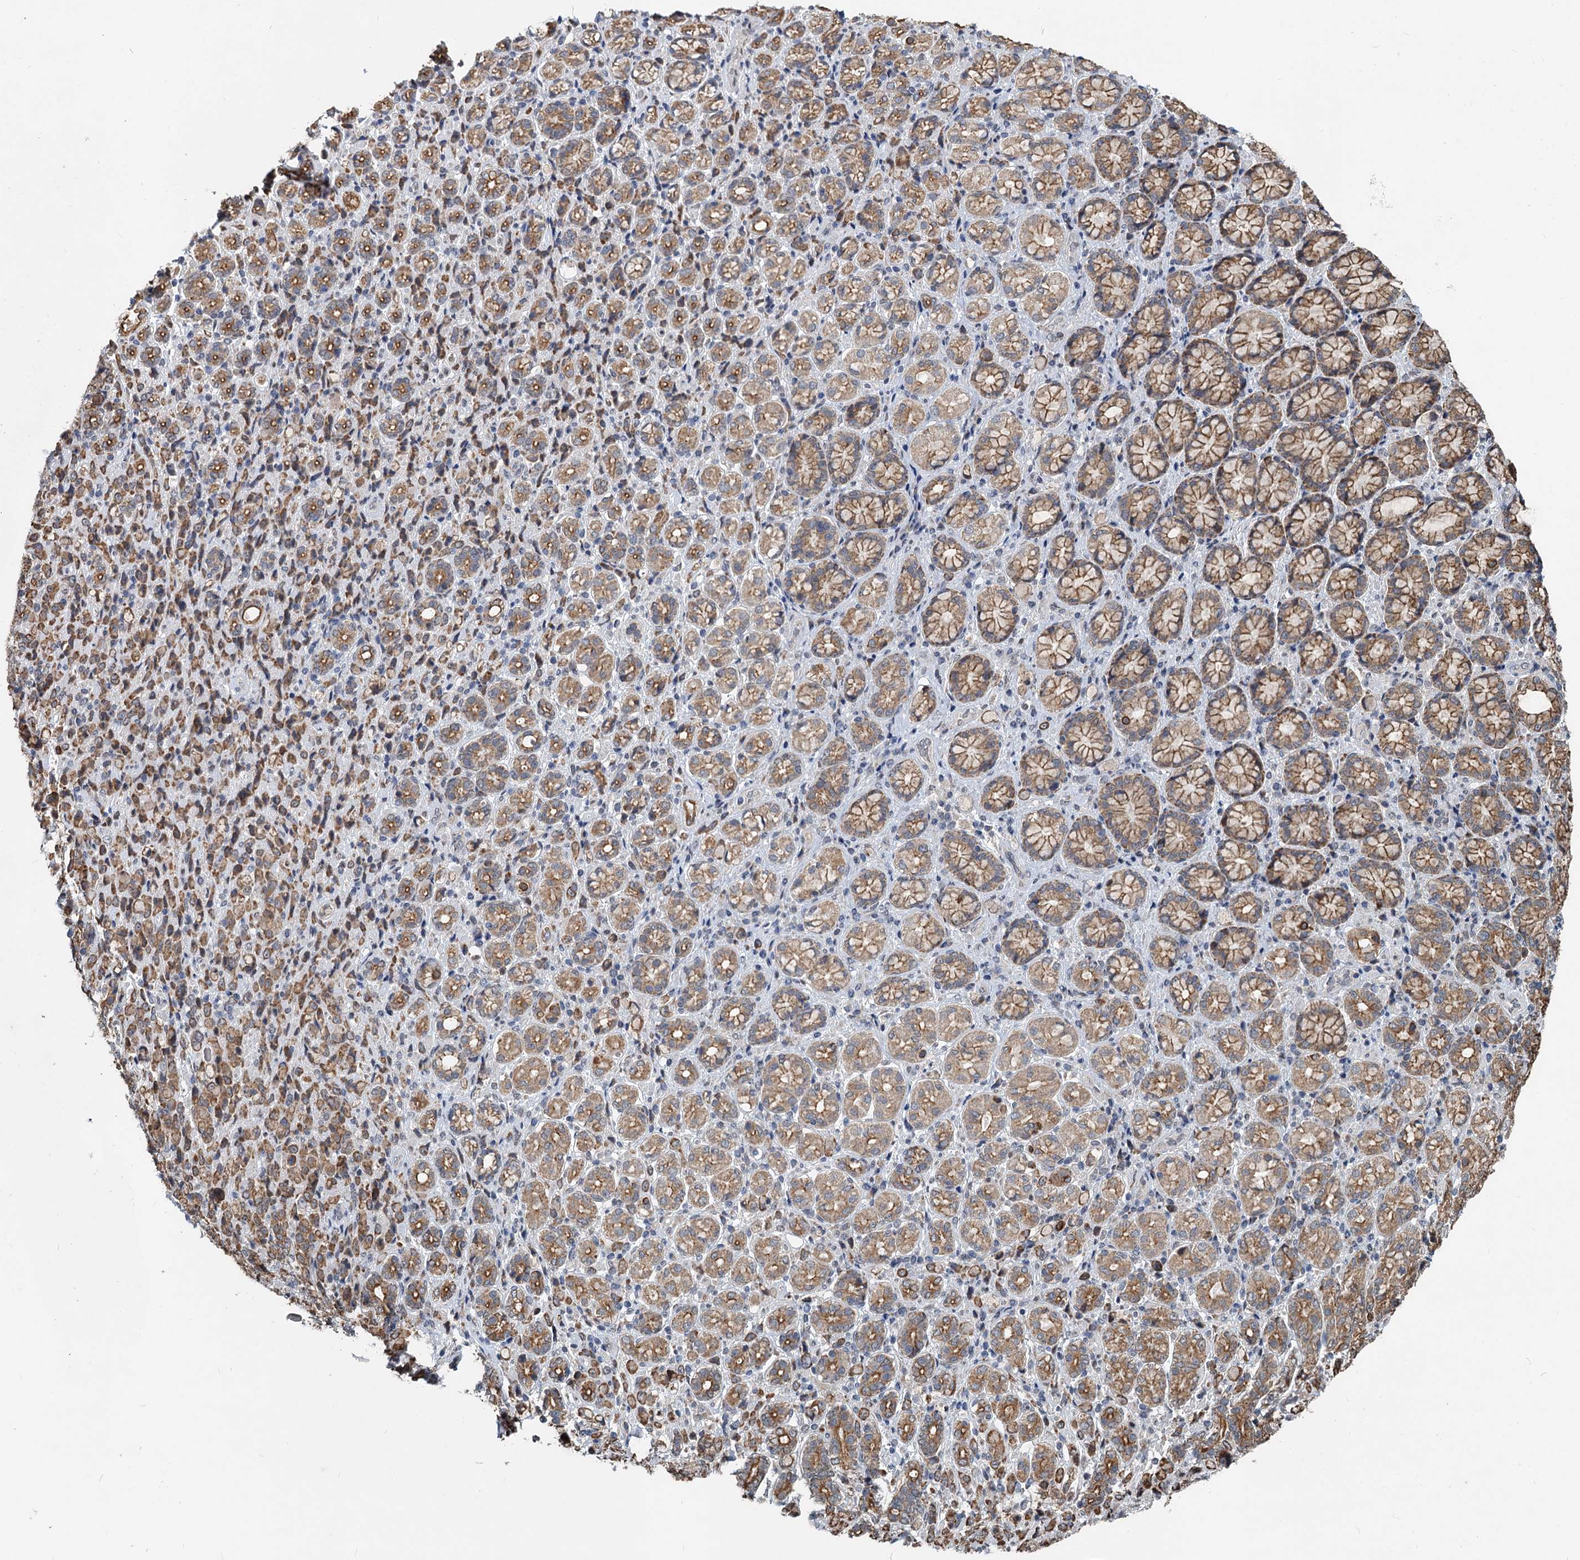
{"staining": {"intensity": "moderate", "quantity": ">75%", "location": "cytoplasmic/membranous"}, "tissue": "stomach cancer", "cell_type": "Tumor cells", "image_type": "cancer", "snomed": [{"axis": "morphology", "description": "Adenocarcinoma, NOS"}, {"axis": "topography", "description": "Stomach"}], "caption": "A photomicrograph of stomach cancer (adenocarcinoma) stained for a protein shows moderate cytoplasmic/membranous brown staining in tumor cells.", "gene": "RITA1", "patient": {"sex": "female", "age": 79}}